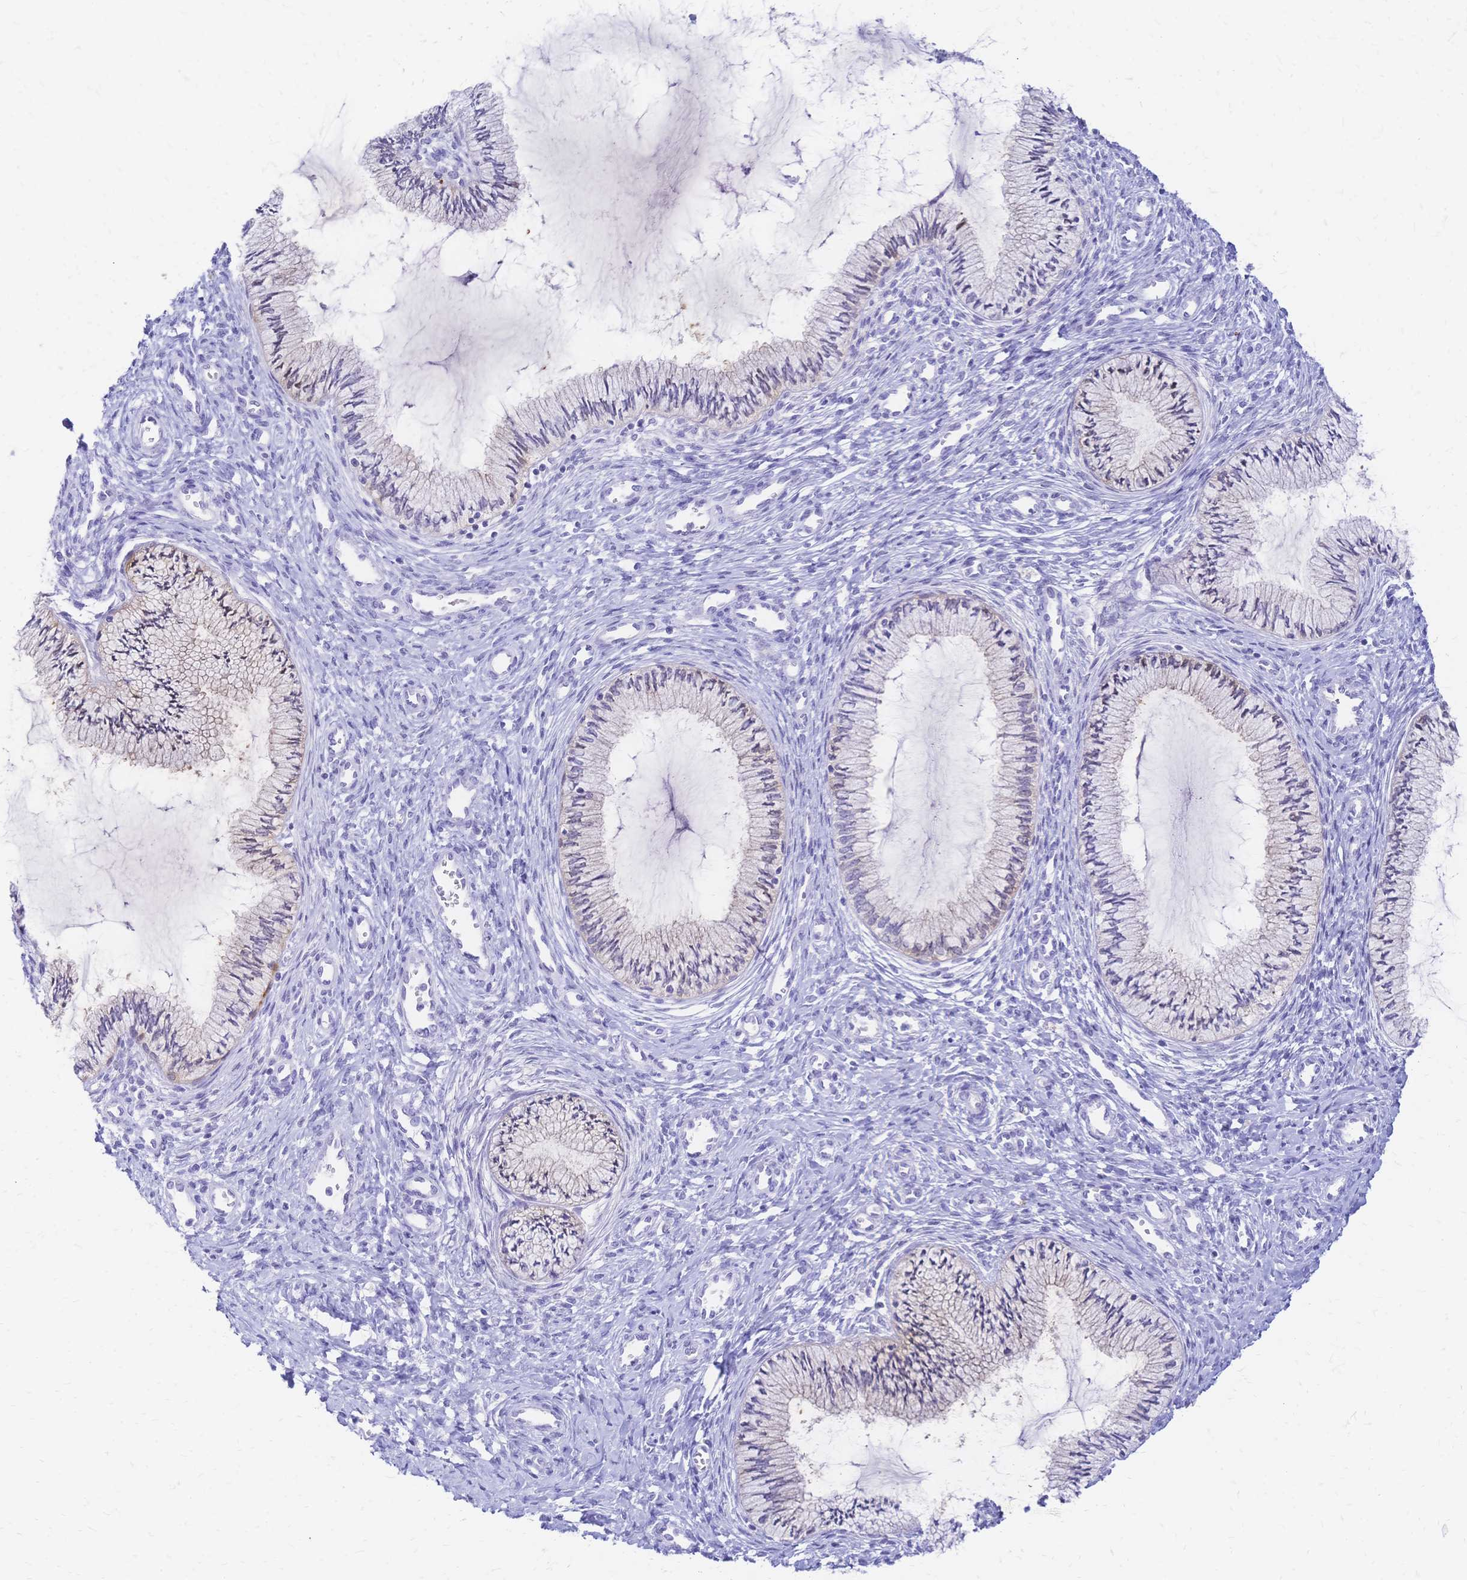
{"staining": {"intensity": "negative", "quantity": "none", "location": "none"}, "tissue": "cervix", "cell_type": "Glandular cells", "image_type": "normal", "snomed": [{"axis": "morphology", "description": "Normal tissue, NOS"}, {"axis": "topography", "description": "Cervix"}], "caption": "Immunohistochemistry of benign cervix reveals no positivity in glandular cells.", "gene": "GRB7", "patient": {"sex": "female", "age": 24}}